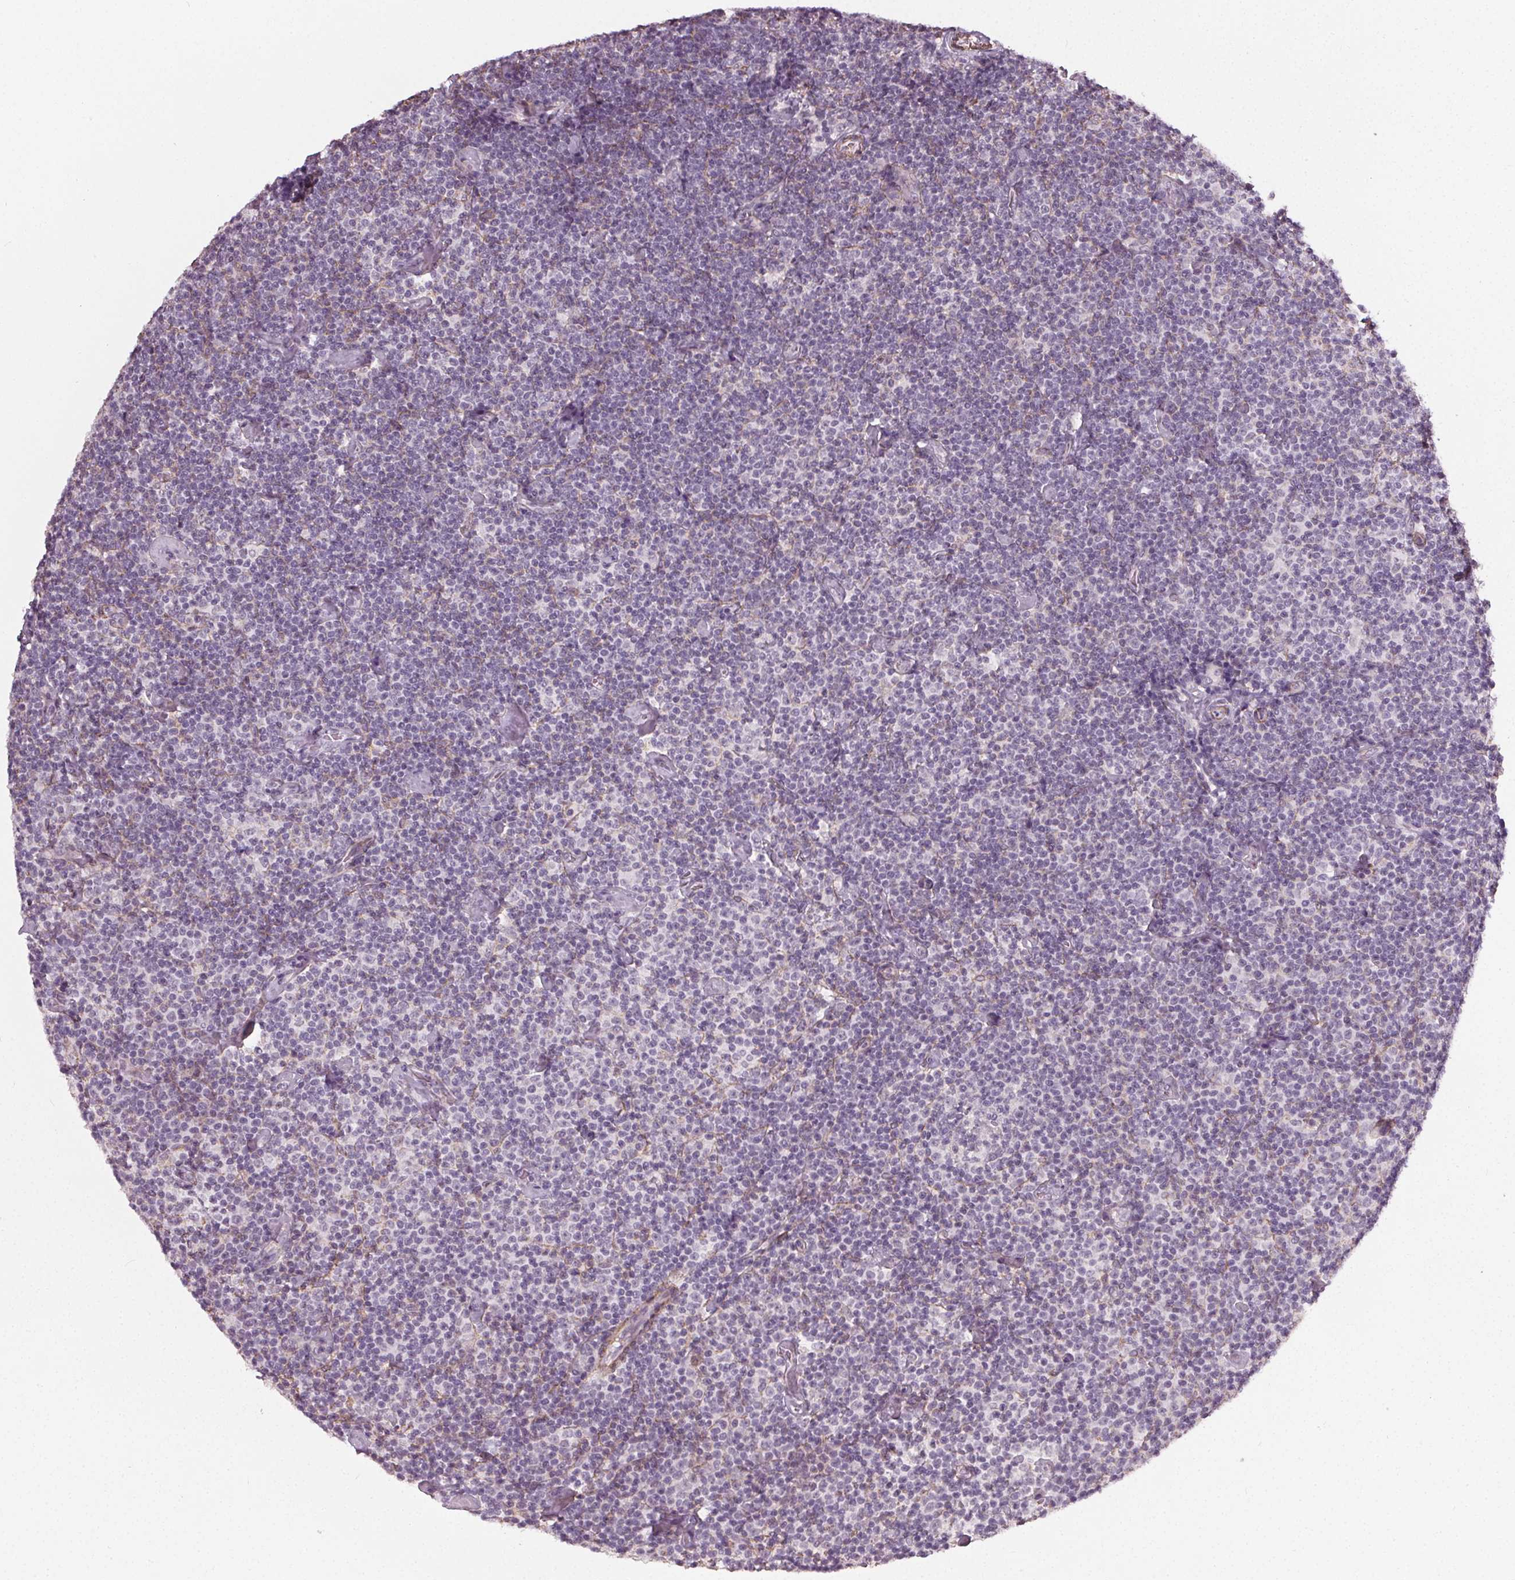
{"staining": {"intensity": "negative", "quantity": "none", "location": "none"}, "tissue": "lymphoma", "cell_type": "Tumor cells", "image_type": "cancer", "snomed": [{"axis": "morphology", "description": "Malignant lymphoma, non-Hodgkin's type, Low grade"}, {"axis": "topography", "description": "Lymph node"}], "caption": "Immunohistochemical staining of human lymphoma shows no significant positivity in tumor cells. (DAB immunohistochemistry (IHC) with hematoxylin counter stain).", "gene": "PKP1", "patient": {"sex": "male", "age": 81}}